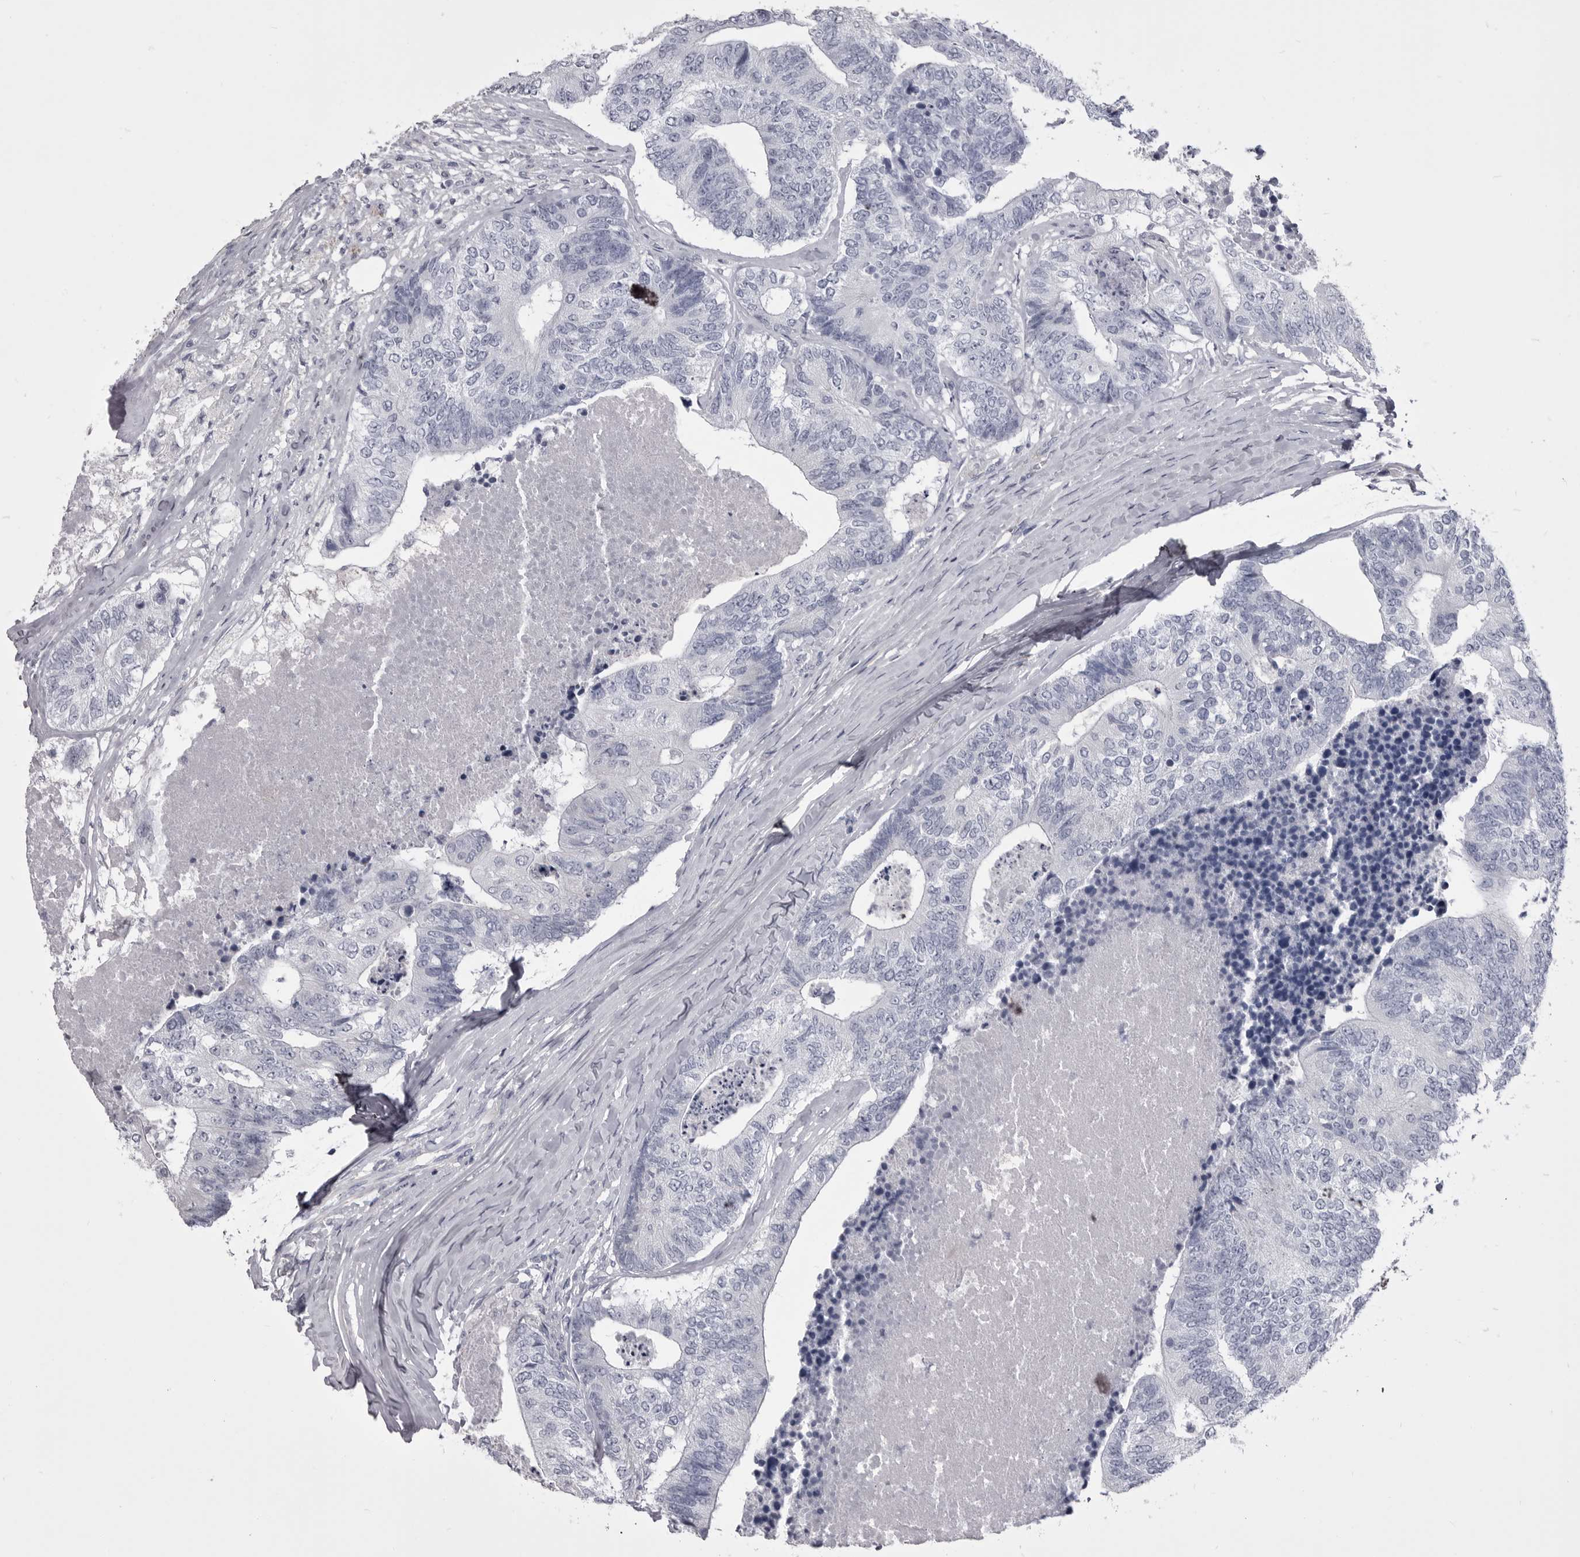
{"staining": {"intensity": "negative", "quantity": "none", "location": "none"}, "tissue": "colorectal cancer", "cell_type": "Tumor cells", "image_type": "cancer", "snomed": [{"axis": "morphology", "description": "Adenocarcinoma, NOS"}, {"axis": "topography", "description": "Colon"}], "caption": "An image of colorectal cancer stained for a protein displays no brown staining in tumor cells.", "gene": "ANK2", "patient": {"sex": "female", "age": 67}}